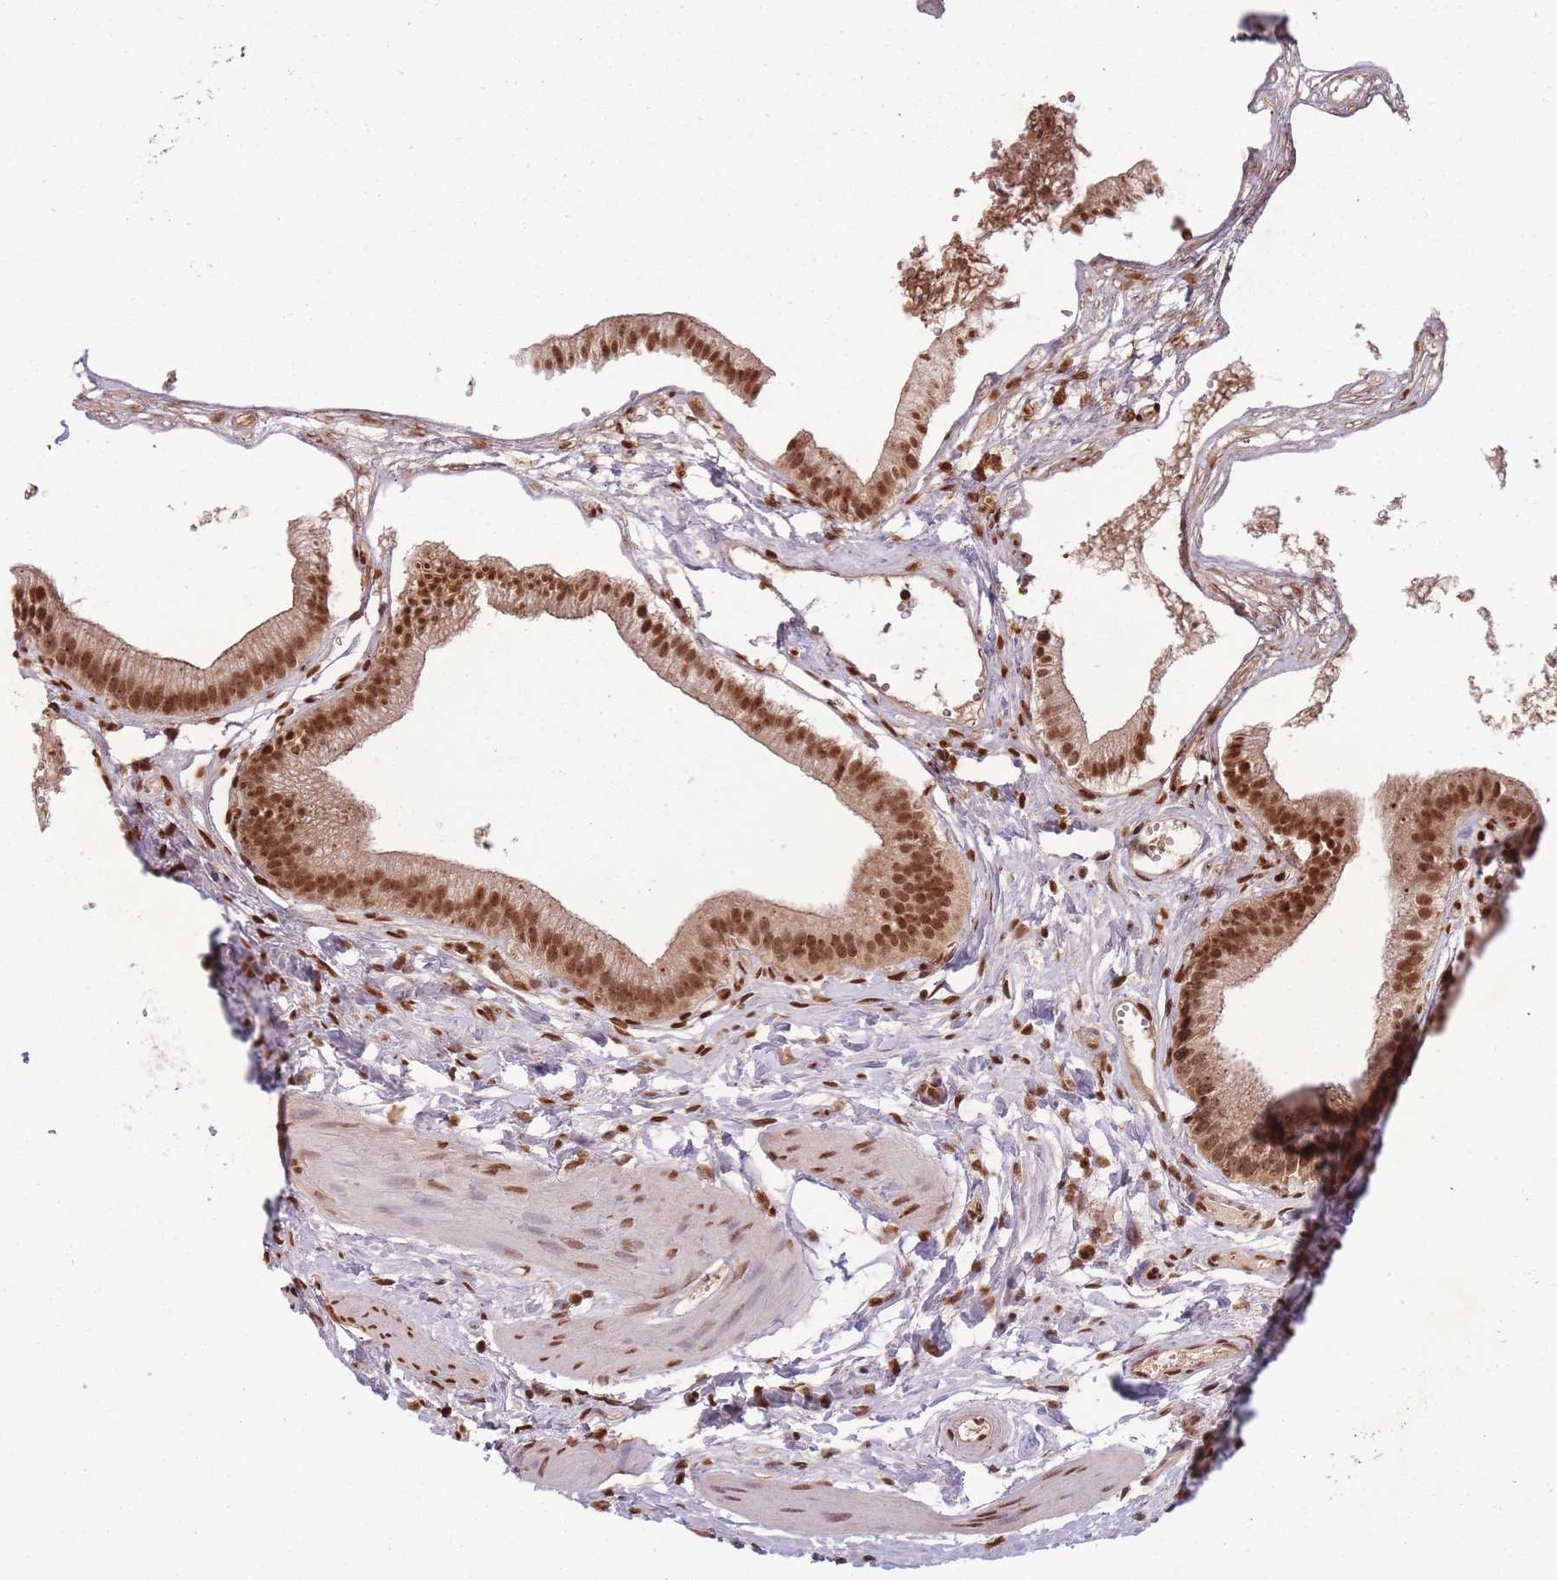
{"staining": {"intensity": "strong", "quantity": ">75%", "location": "cytoplasmic/membranous,nuclear"}, "tissue": "gallbladder", "cell_type": "Glandular cells", "image_type": "normal", "snomed": [{"axis": "morphology", "description": "Normal tissue, NOS"}, {"axis": "topography", "description": "Gallbladder"}], "caption": "Brown immunohistochemical staining in benign gallbladder displays strong cytoplasmic/membranous,nuclear expression in approximately >75% of glandular cells. Nuclei are stained in blue.", "gene": "RPS27A", "patient": {"sex": "female", "age": 54}}